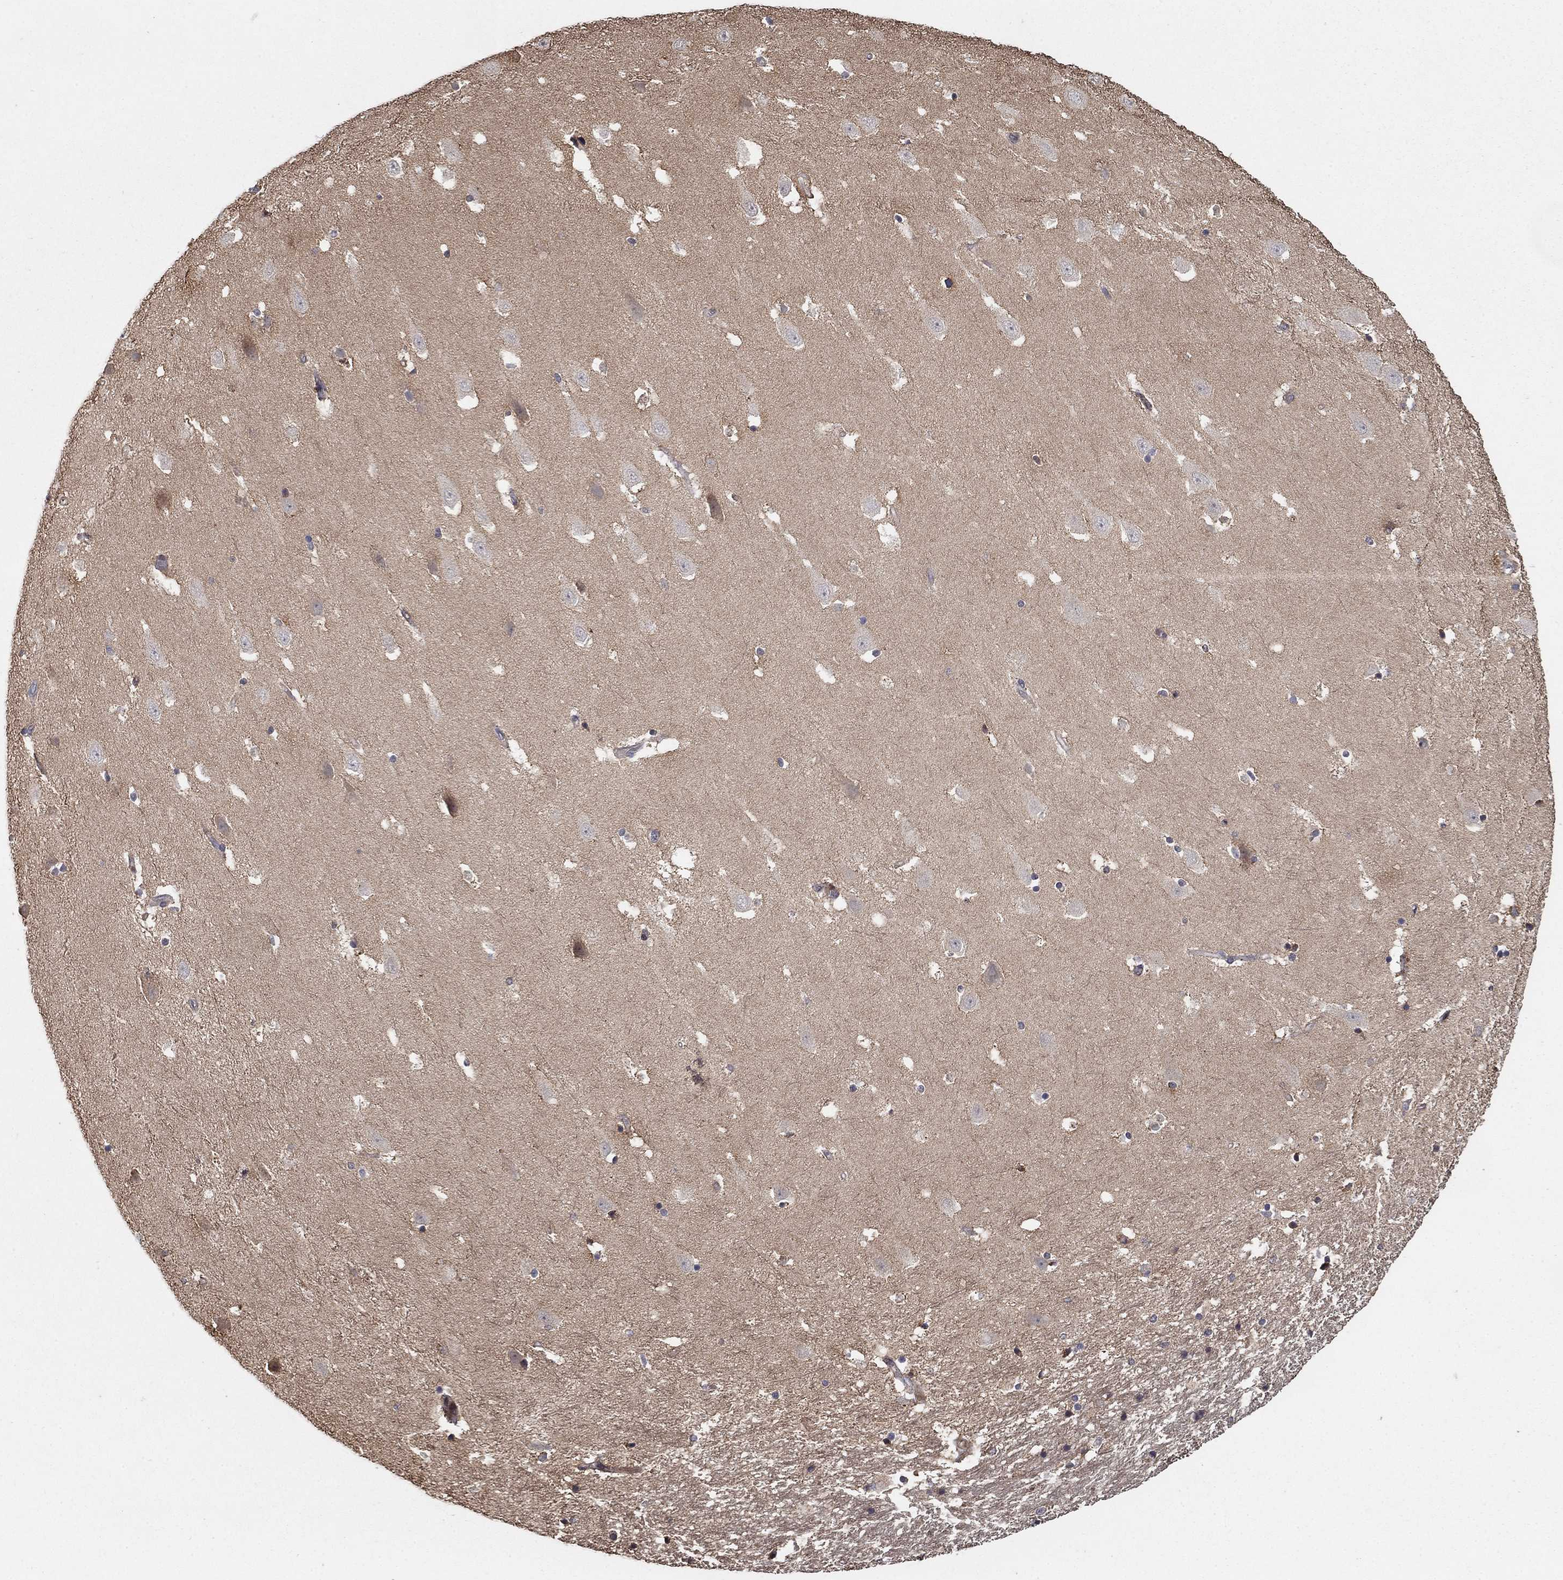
{"staining": {"intensity": "negative", "quantity": "none", "location": "none"}, "tissue": "hippocampus", "cell_type": "Glial cells", "image_type": "normal", "snomed": [{"axis": "morphology", "description": "Normal tissue, NOS"}, {"axis": "topography", "description": "Hippocampus"}], "caption": "The histopathology image reveals no significant expression in glial cells of hippocampus.", "gene": "LPCAT4", "patient": {"sex": "male", "age": 49}}